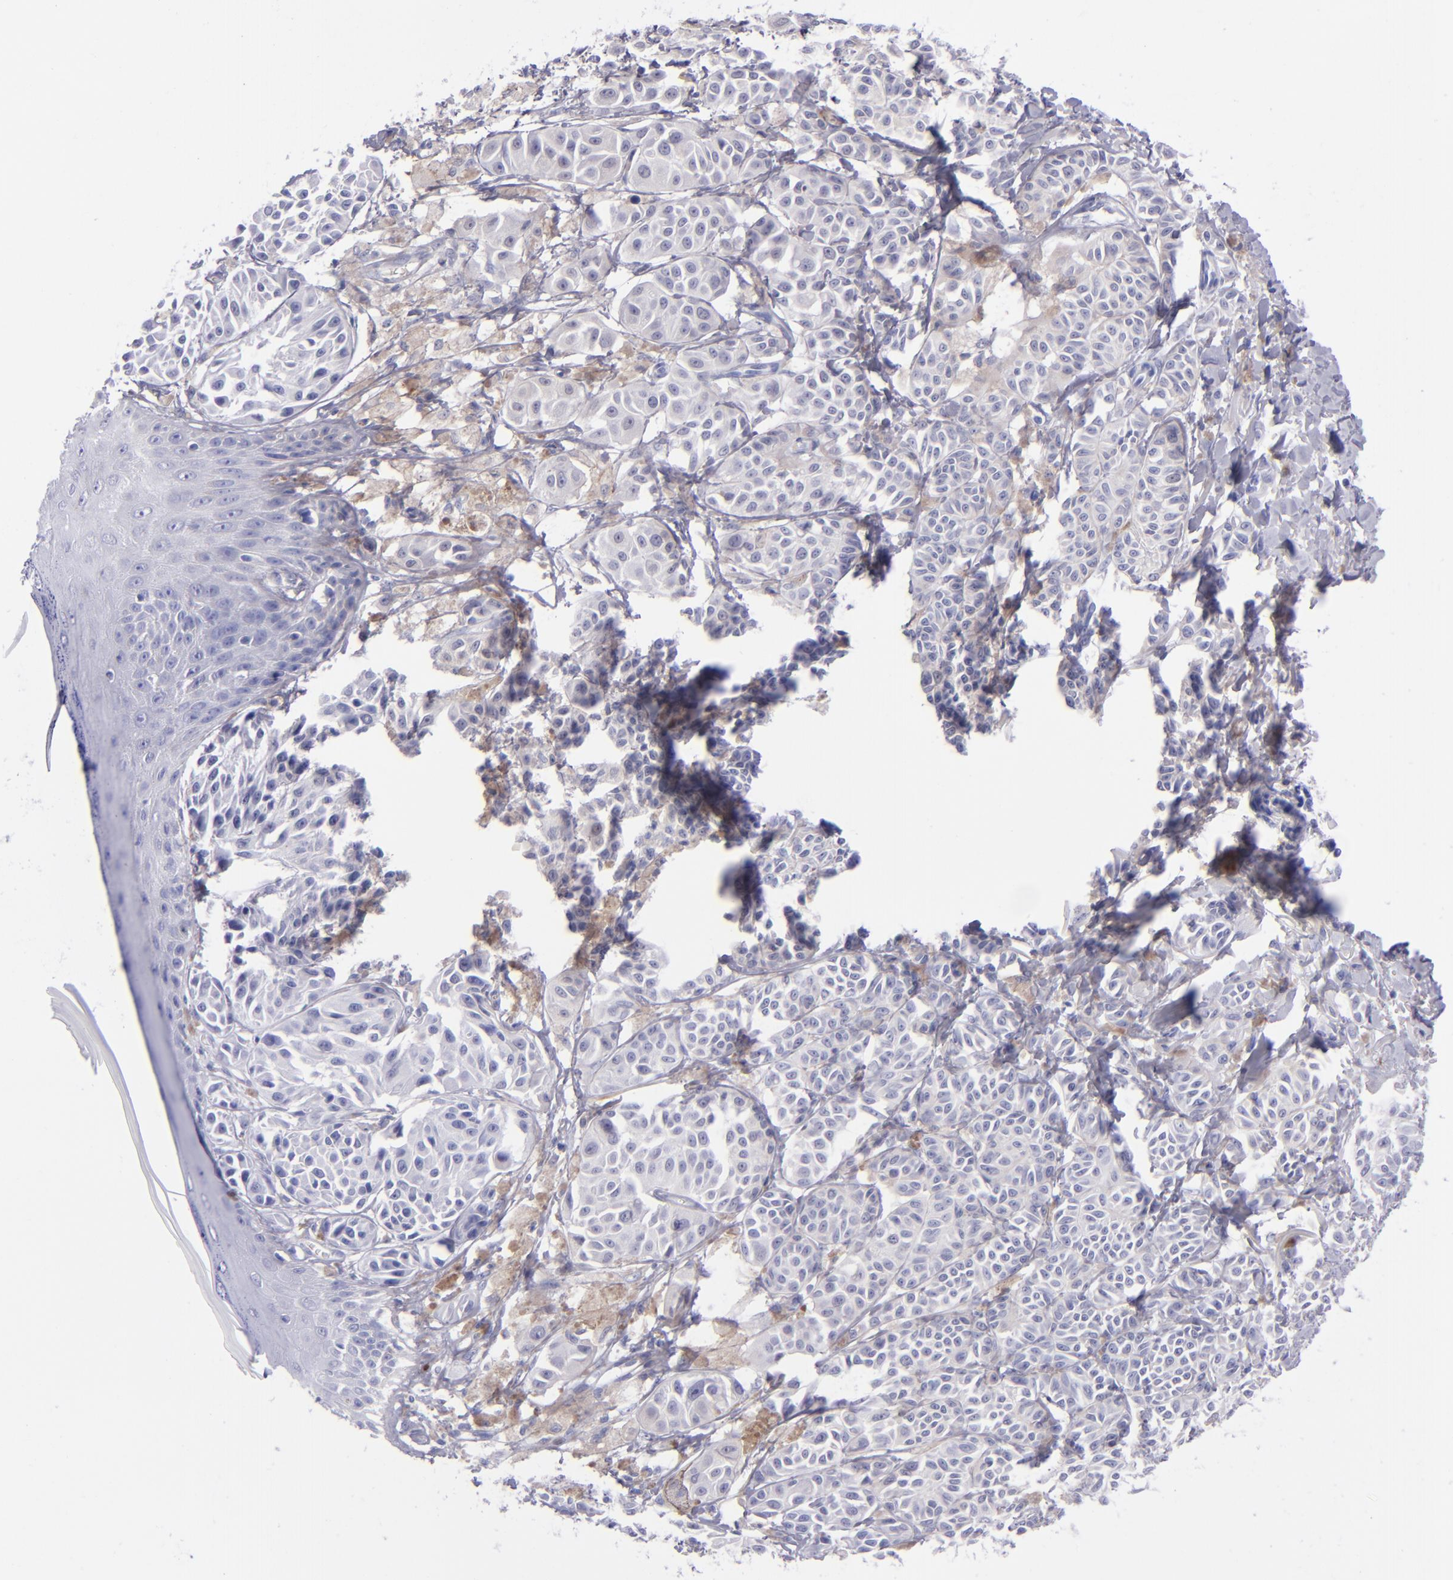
{"staining": {"intensity": "weak", "quantity": "<25%", "location": "cytoplasmic/membranous"}, "tissue": "melanoma", "cell_type": "Tumor cells", "image_type": "cancer", "snomed": [{"axis": "morphology", "description": "Malignant melanoma, NOS"}, {"axis": "topography", "description": "Skin"}], "caption": "Immunohistochemistry photomicrograph of melanoma stained for a protein (brown), which shows no positivity in tumor cells. (DAB (3,3'-diaminobenzidine) immunohistochemistry (IHC) visualized using brightfield microscopy, high magnification).", "gene": "CD37", "patient": {"sex": "male", "age": 76}}